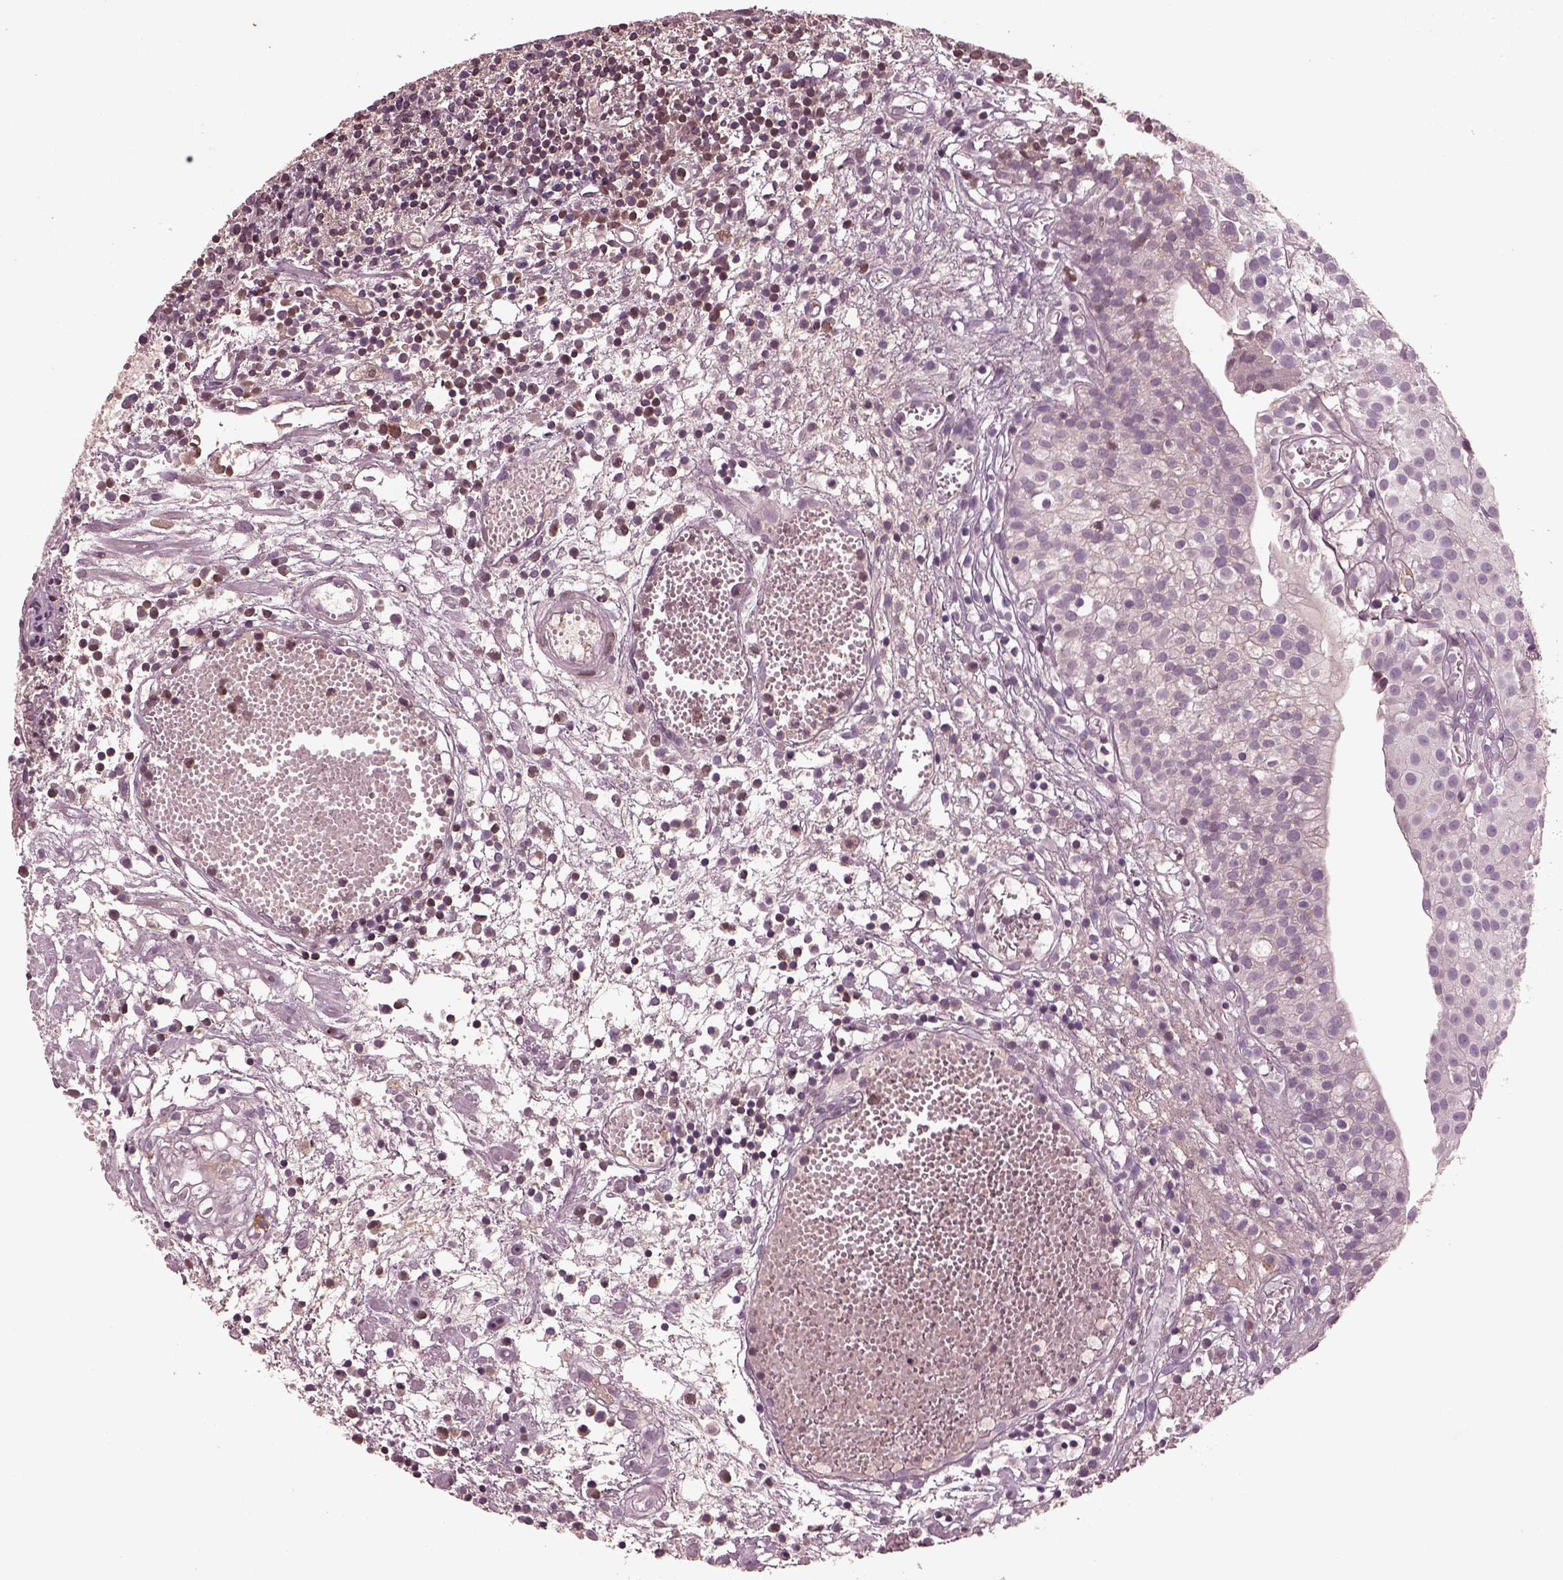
{"staining": {"intensity": "negative", "quantity": "none", "location": "none"}, "tissue": "urothelial cancer", "cell_type": "Tumor cells", "image_type": "cancer", "snomed": [{"axis": "morphology", "description": "Urothelial carcinoma, Low grade"}, {"axis": "topography", "description": "Urinary bladder"}], "caption": "Tumor cells are negative for brown protein staining in urothelial carcinoma (low-grade).", "gene": "PTX4", "patient": {"sex": "male", "age": 79}}